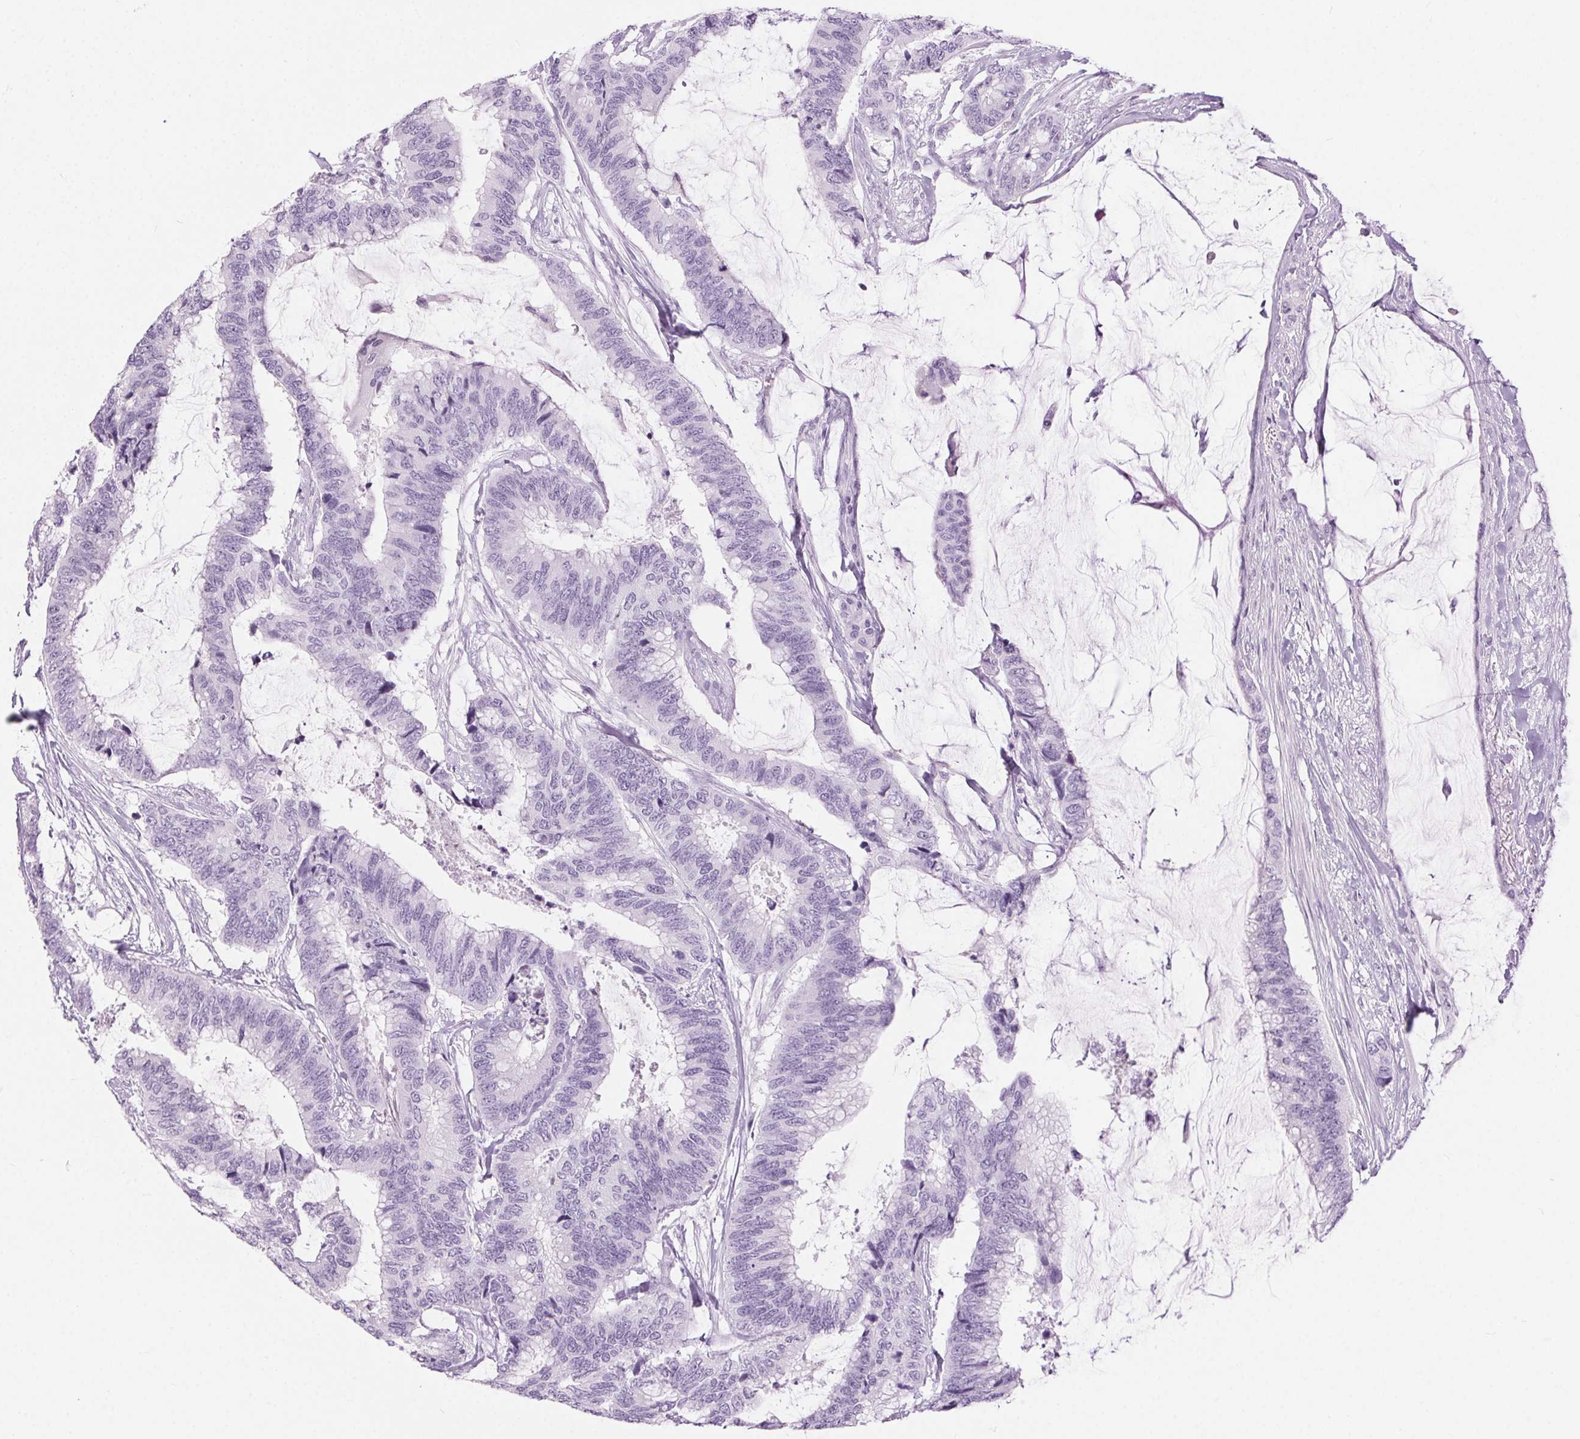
{"staining": {"intensity": "negative", "quantity": "none", "location": "none"}, "tissue": "colorectal cancer", "cell_type": "Tumor cells", "image_type": "cancer", "snomed": [{"axis": "morphology", "description": "Adenocarcinoma, NOS"}, {"axis": "topography", "description": "Rectum"}], "caption": "Photomicrograph shows no significant protein staining in tumor cells of adenocarcinoma (colorectal).", "gene": "BEND2", "patient": {"sex": "female", "age": 59}}